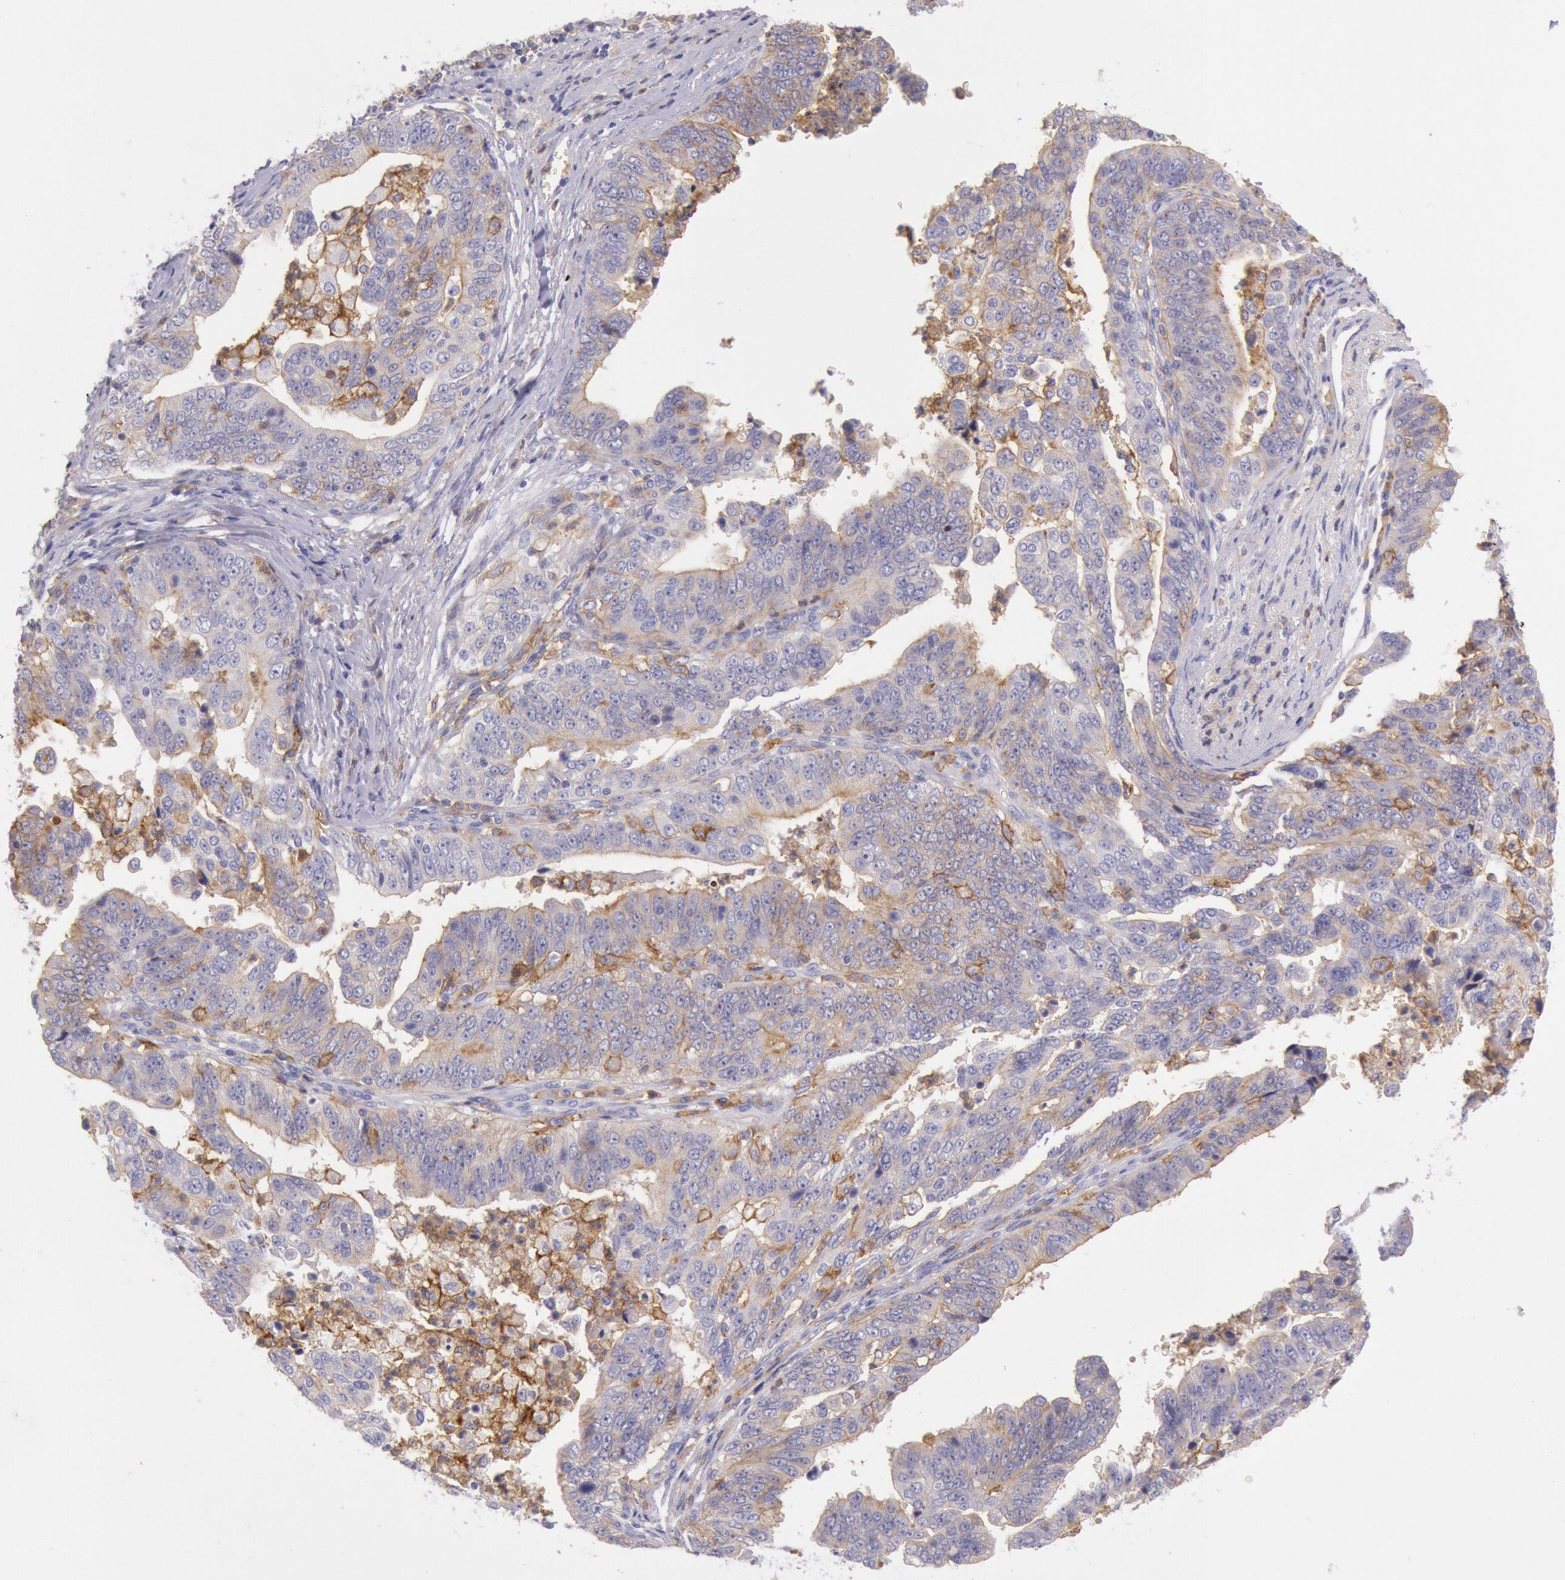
{"staining": {"intensity": "weak", "quantity": "25%-75%", "location": "cytoplasmic/membranous"}, "tissue": "stomach cancer", "cell_type": "Tumor cells", "image_type": "cancer", "snomed": [{"axis": "morphology", "description": "Adenocarcinoma, NOS"}, {"axis": "topography", "description": "Stomach, upper"}], "caption": "A brown stain shows weak cytoplasmic/membranous expression of a protein in stomach cancer tumor cells.", "gene": "LYN", "patient": {"sex": "female", "age": 50}}